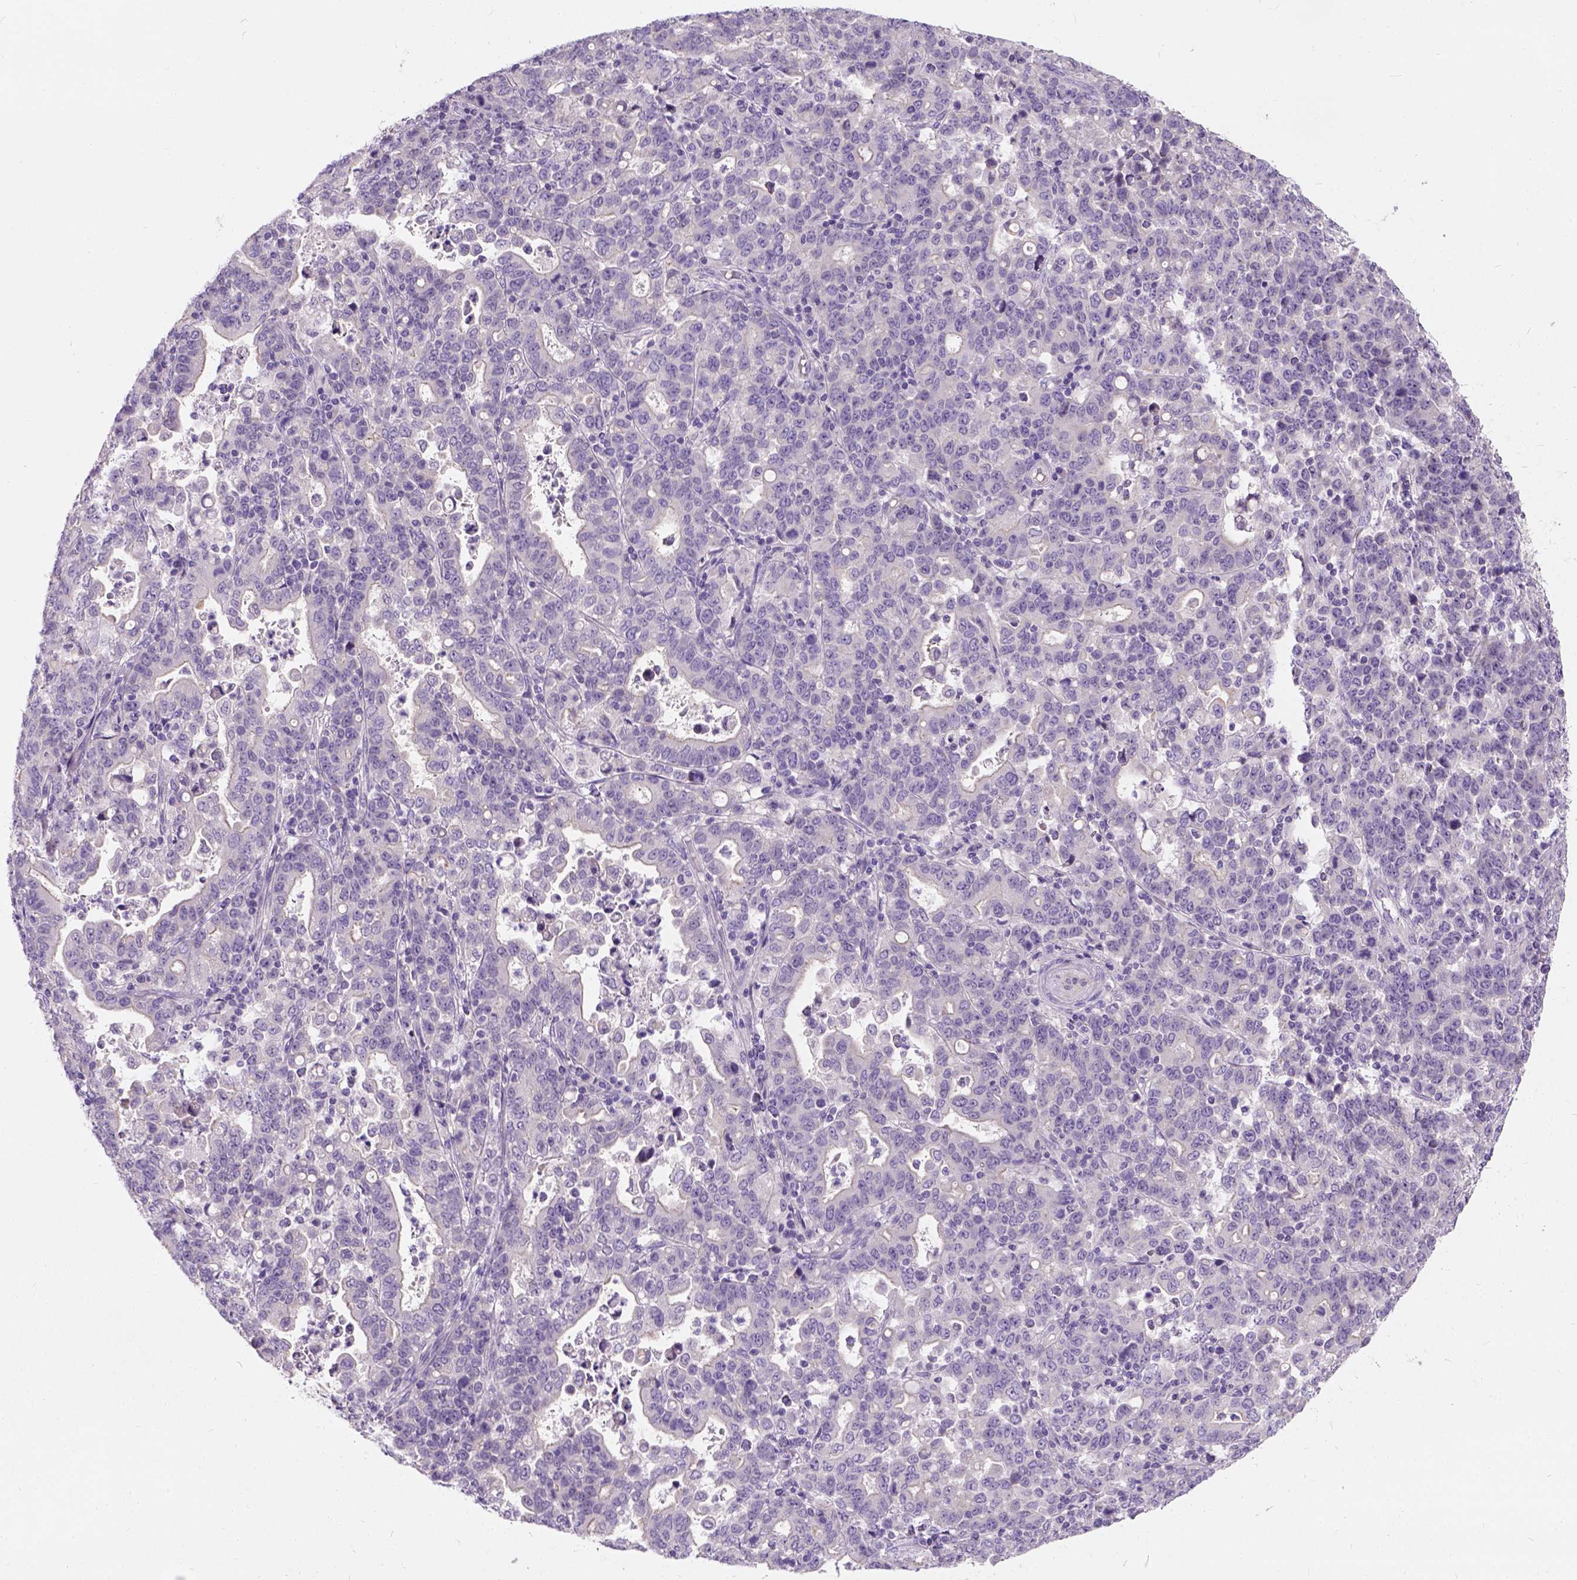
{"staining": {"intensity": "negative", "quantity": "none", "location": "none"}, "tissue": "stomach cancer", "cell_type": "Tumor cells", "image_type": "cancer", "snomed": [{"axis": "morphology", "description": "Adenocarcinoma, NOS"}, {"axis": "topography", "description": "Stomach"}], "caption": "IHC of human stomach cancer exhibits no staining in tumor cells. The staining was performed using DAB to visualize the protein expression in brown, while the nuclei were stained in blue with hematoxylin (Magnification: 20x).", "gene": "C20orf144", "patient": {"sex": "male", "age": 82}}